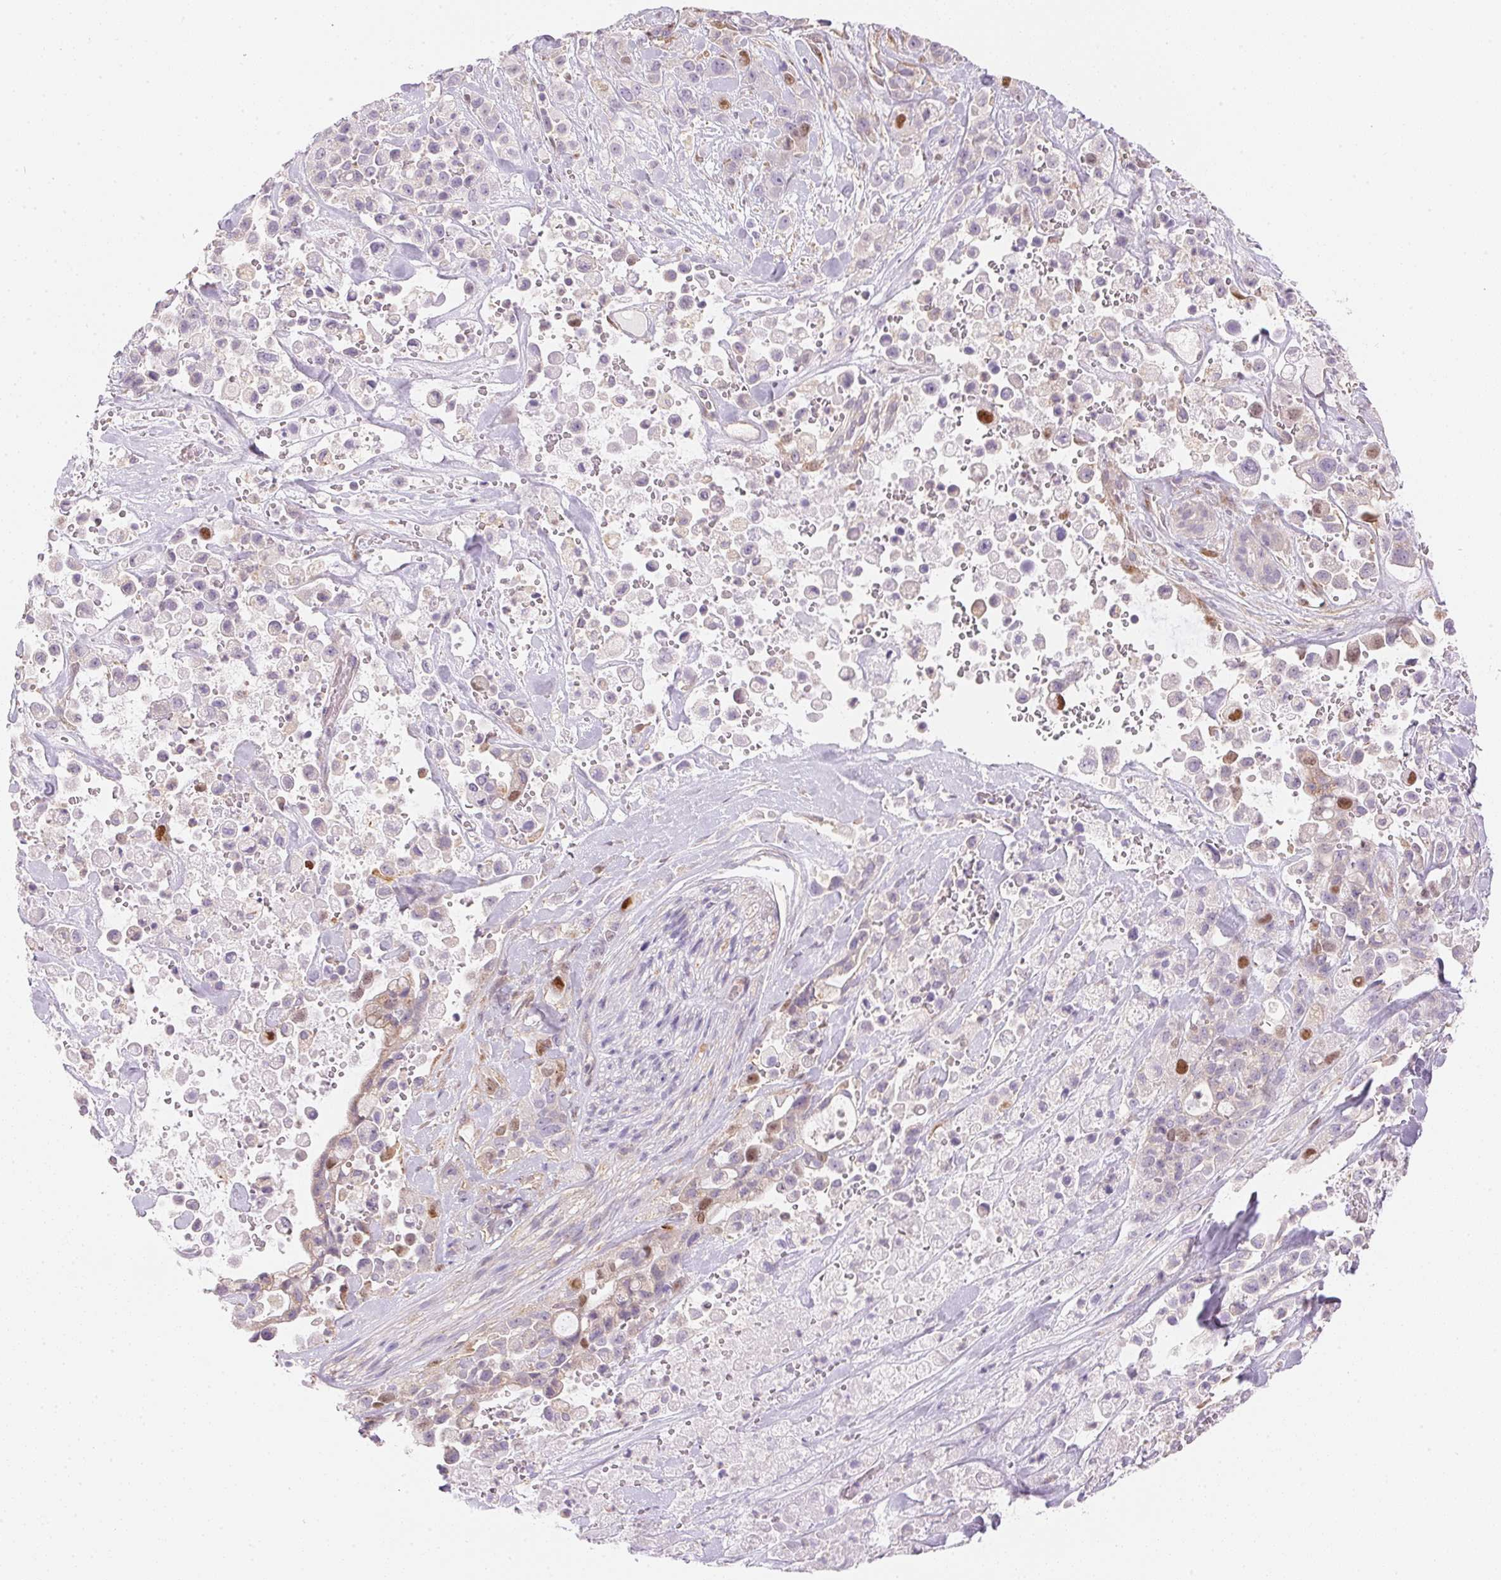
{"staining": {"intensity": "negative", "quantity": "none", "location": "none"}, "tissue": "pancreatic cancer", "cell_type": "Tumor cells", "image_type": "cancer", "snomed": [{"axis": "morphology", "description": "Adenocarcinoma, NOS"}, {"axis": "topography", "description": "Pancreas"}], "caption": "Tumor cells show no significant staining in adenocarcinoma (pancreatic). (Immunohistochemistry, brightfield microscopy, high magnification).", "gene": "SMTN", "patient": {"sex": "male", "age": 44}}